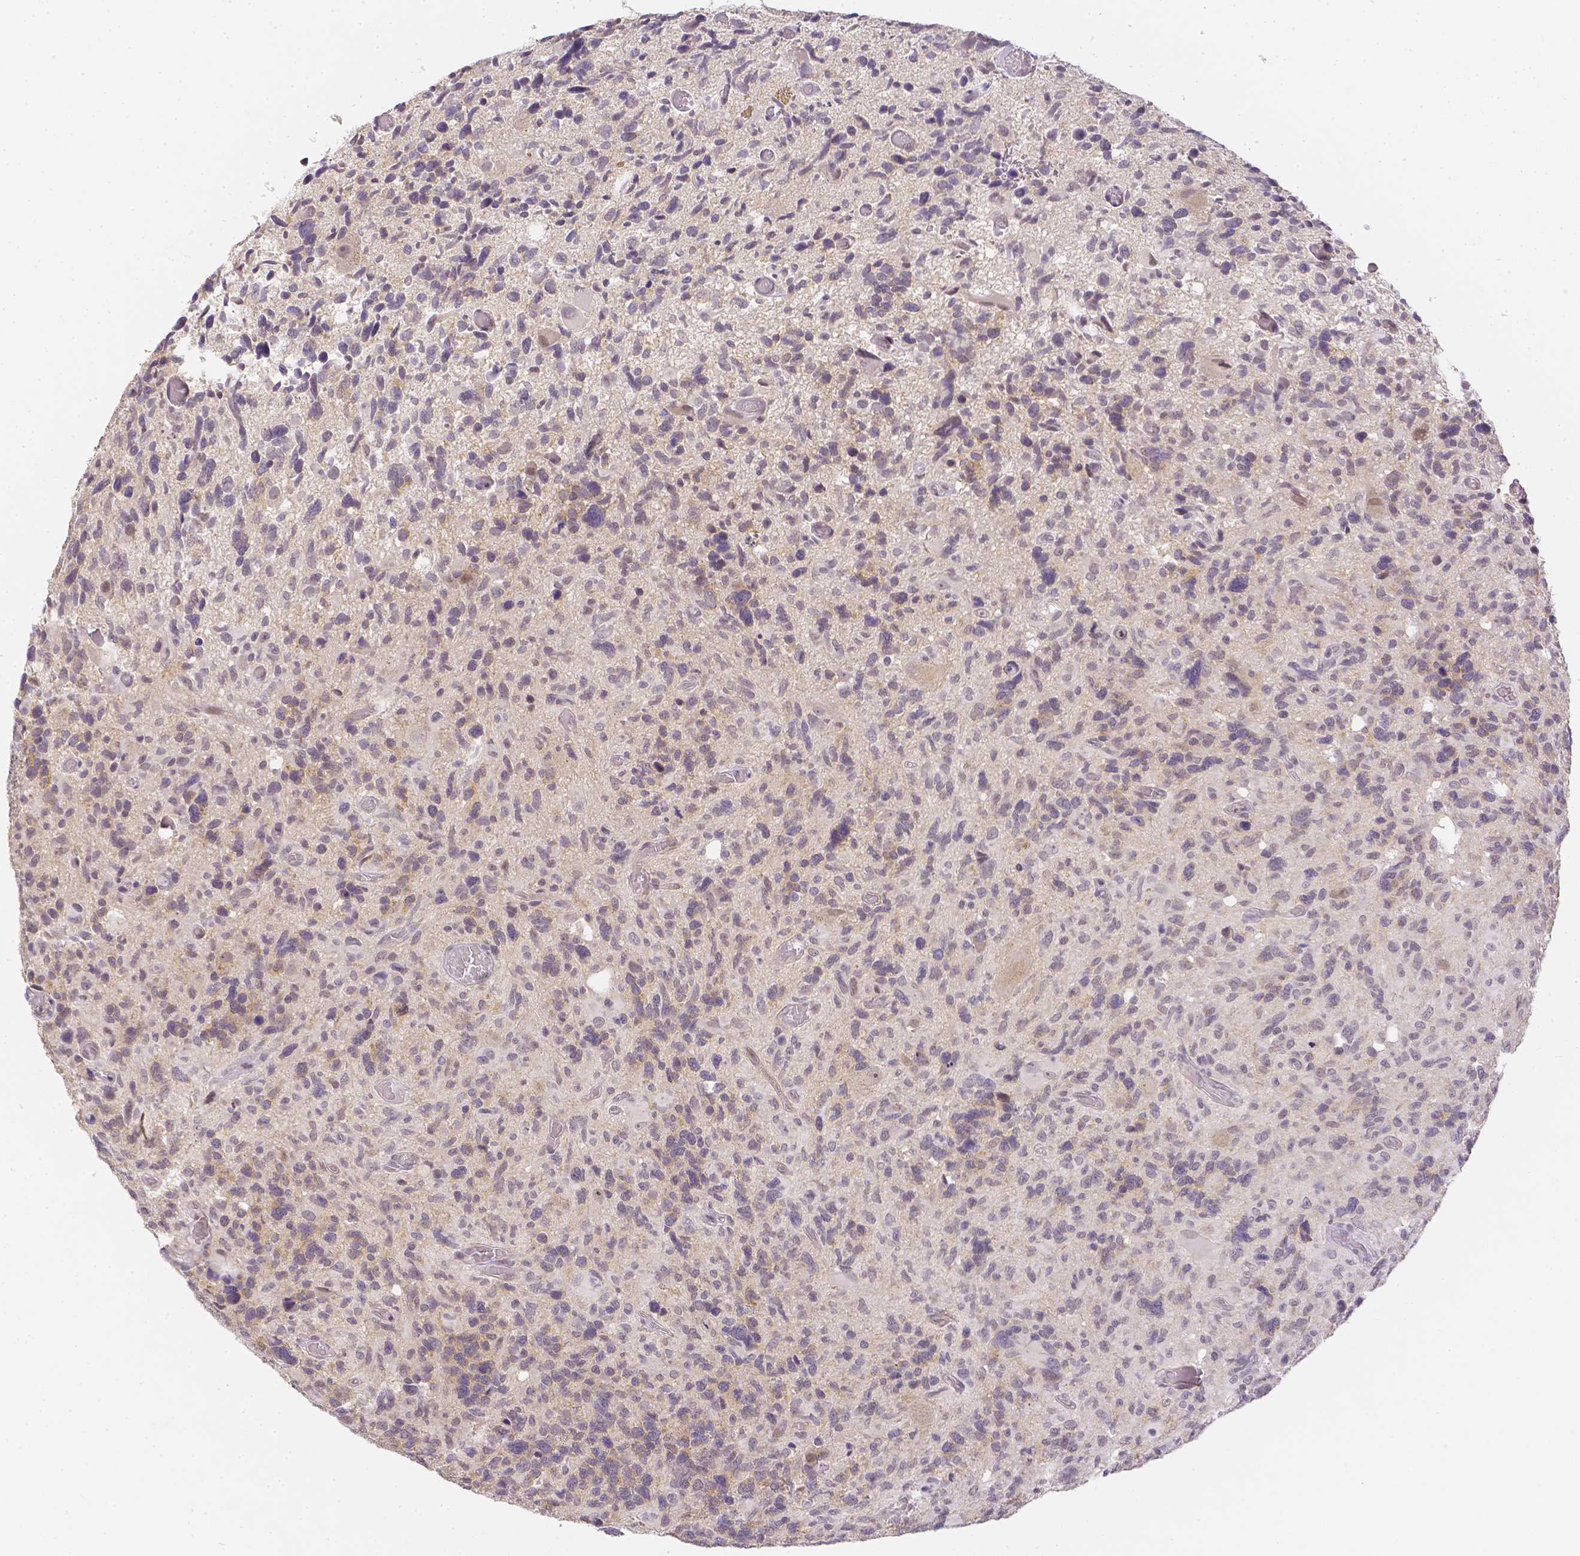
{"staining": {"intensity": "weak", "quantity": "<25%", "location": "cytoplasmic/membranous"}, "tissue": "glioma", "cell_type": "Tumor cells", "image_type": "cancer", "snomed": [{"axis": "morphology", "description": "Glioma, malignant, High grade"}, {"axis": "topography", "description": "Brain"}], "caption": "IHC of human glioma shows no positivity in tumor cells.", "gene": "ZNF280B", "patient": {"sex": "male", "age": 49}}